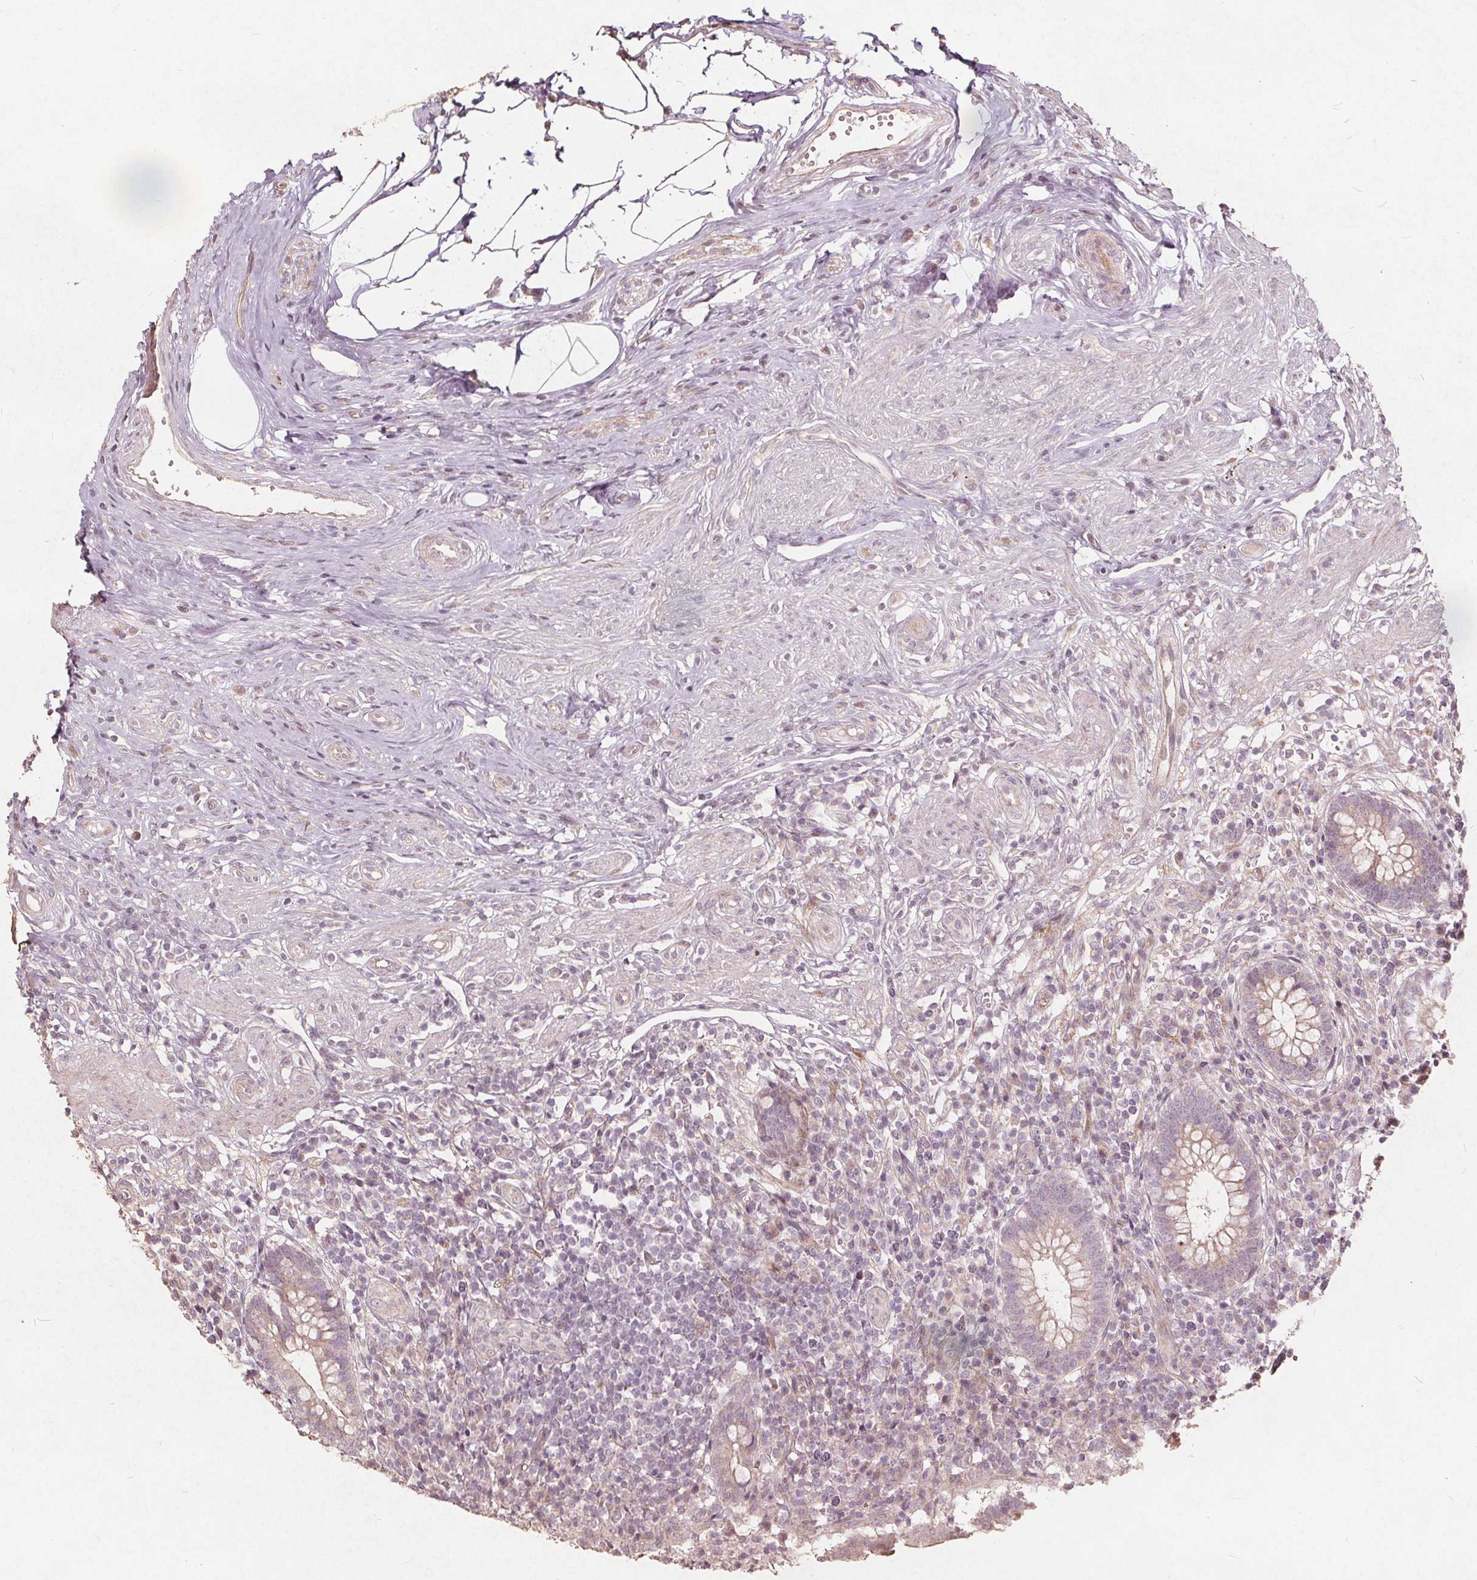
{"staining": {"intensity": "moderate", "quantity": "25%-75%", "location": "cytoplasmic/membranous"}, "tissue": "appendix", "cell_type": "Glandular cells", "image_type": "normal", "snomed": [{"axis": "morphology", "description": "Normal tissue, NOS"}, {"axis": "topography", "description": "Appendix"}], "caption": "Glandular cells exhibit medium levels of moderate cytoplasmic/membranous positivity in about 25%-75% of cells in benign appendix. (brown staining indicates protein expression, while blue staining denotes nuclei).", "gene": "PTPRT", "patient": {"sex": "female", "age": 56}}